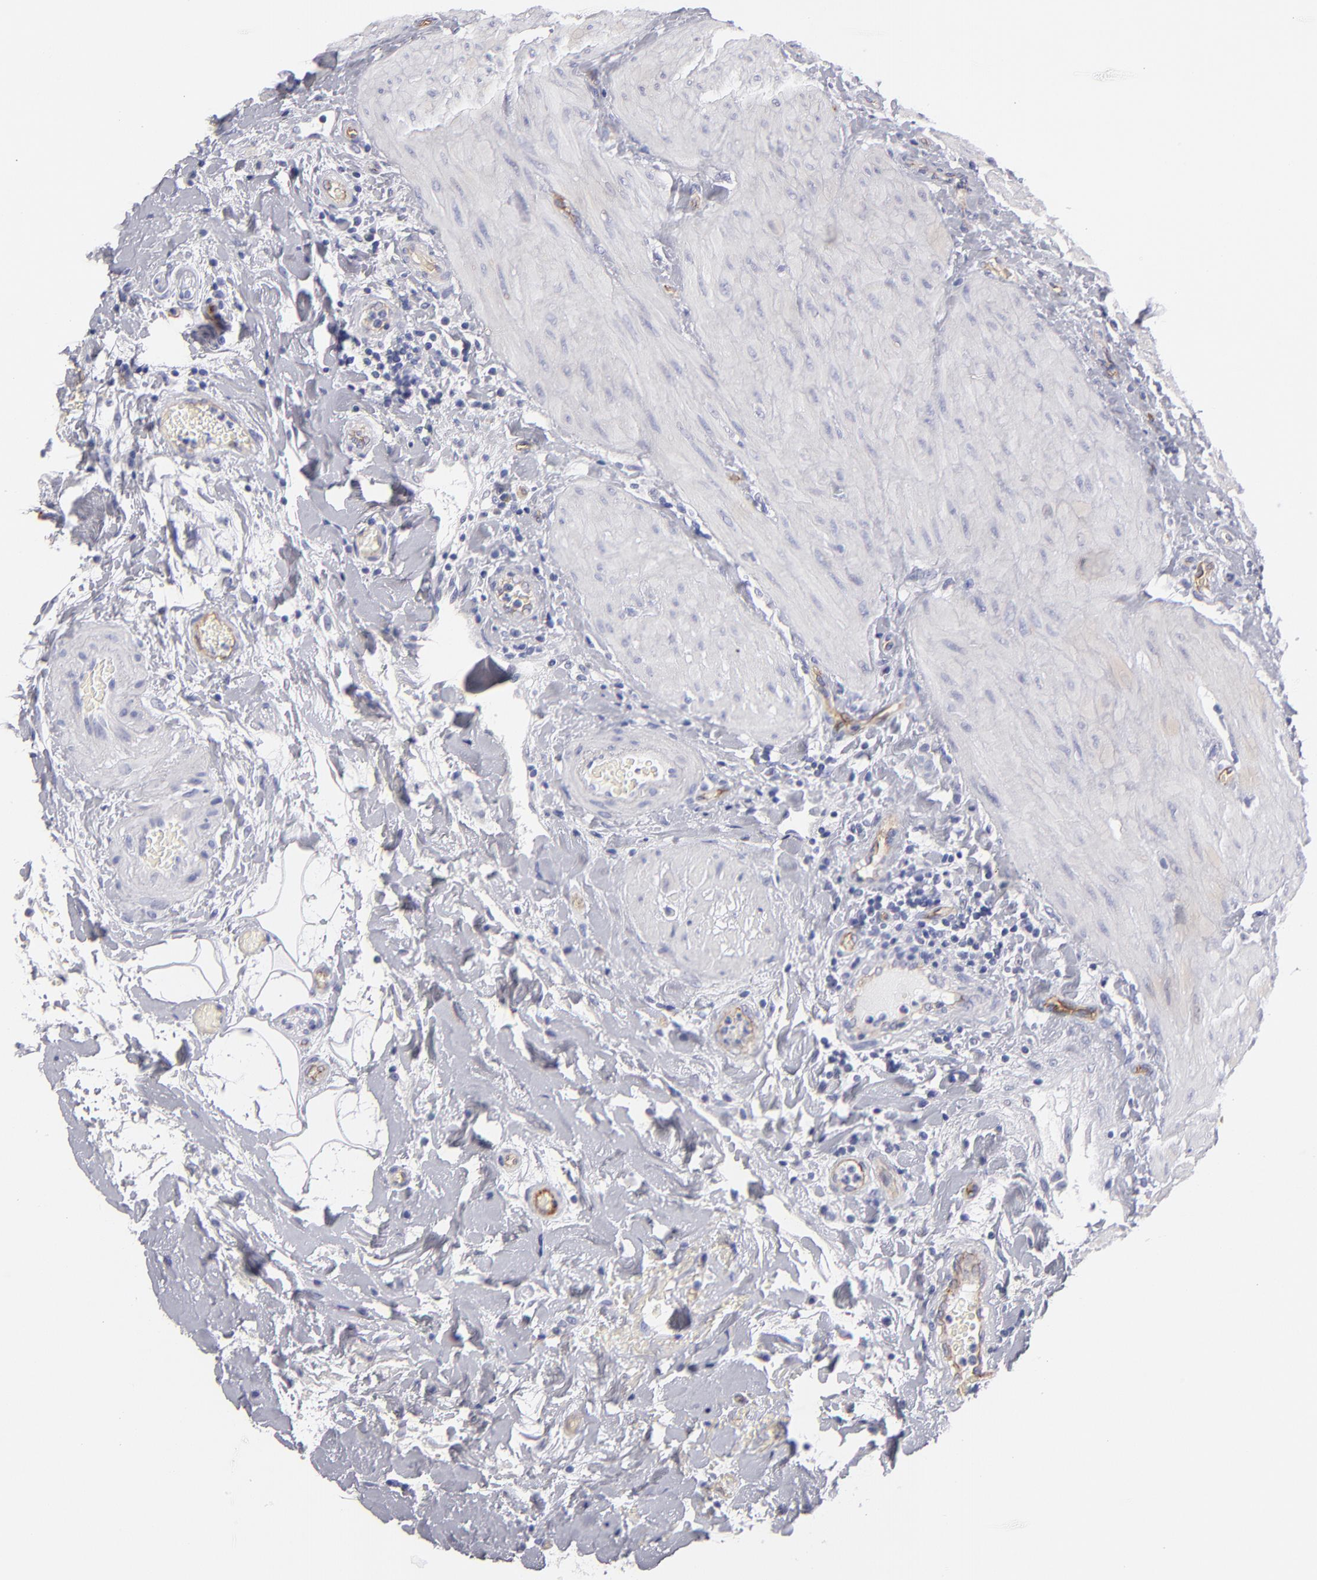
{"staining": {"intensity": "negative", "quantity": "none", "location": "none"}, "tissue": "gallbladder", "cell_type": "Glandular cells", "image_type": "normal", "snomed": [{"axis": "morphology", "description": "Normal tissue, NOS"}, {"axis": "topography", "description": "Gallbladder"}], "caption": "DAB (3,3'-diaminobenzidine) immunohistochemical staining of unremarkable human gallbladder exhibits no significant staining in glandular cells. The staining was performed using DAB (3,3'-diaminobenzidine) to visualize the protein expression in brown, while the nuclei were stained in blue with hematoxylin (Magnification: 20x).", "gene": "PLVAP", "patient": {"sex": "male", "age": 59}}